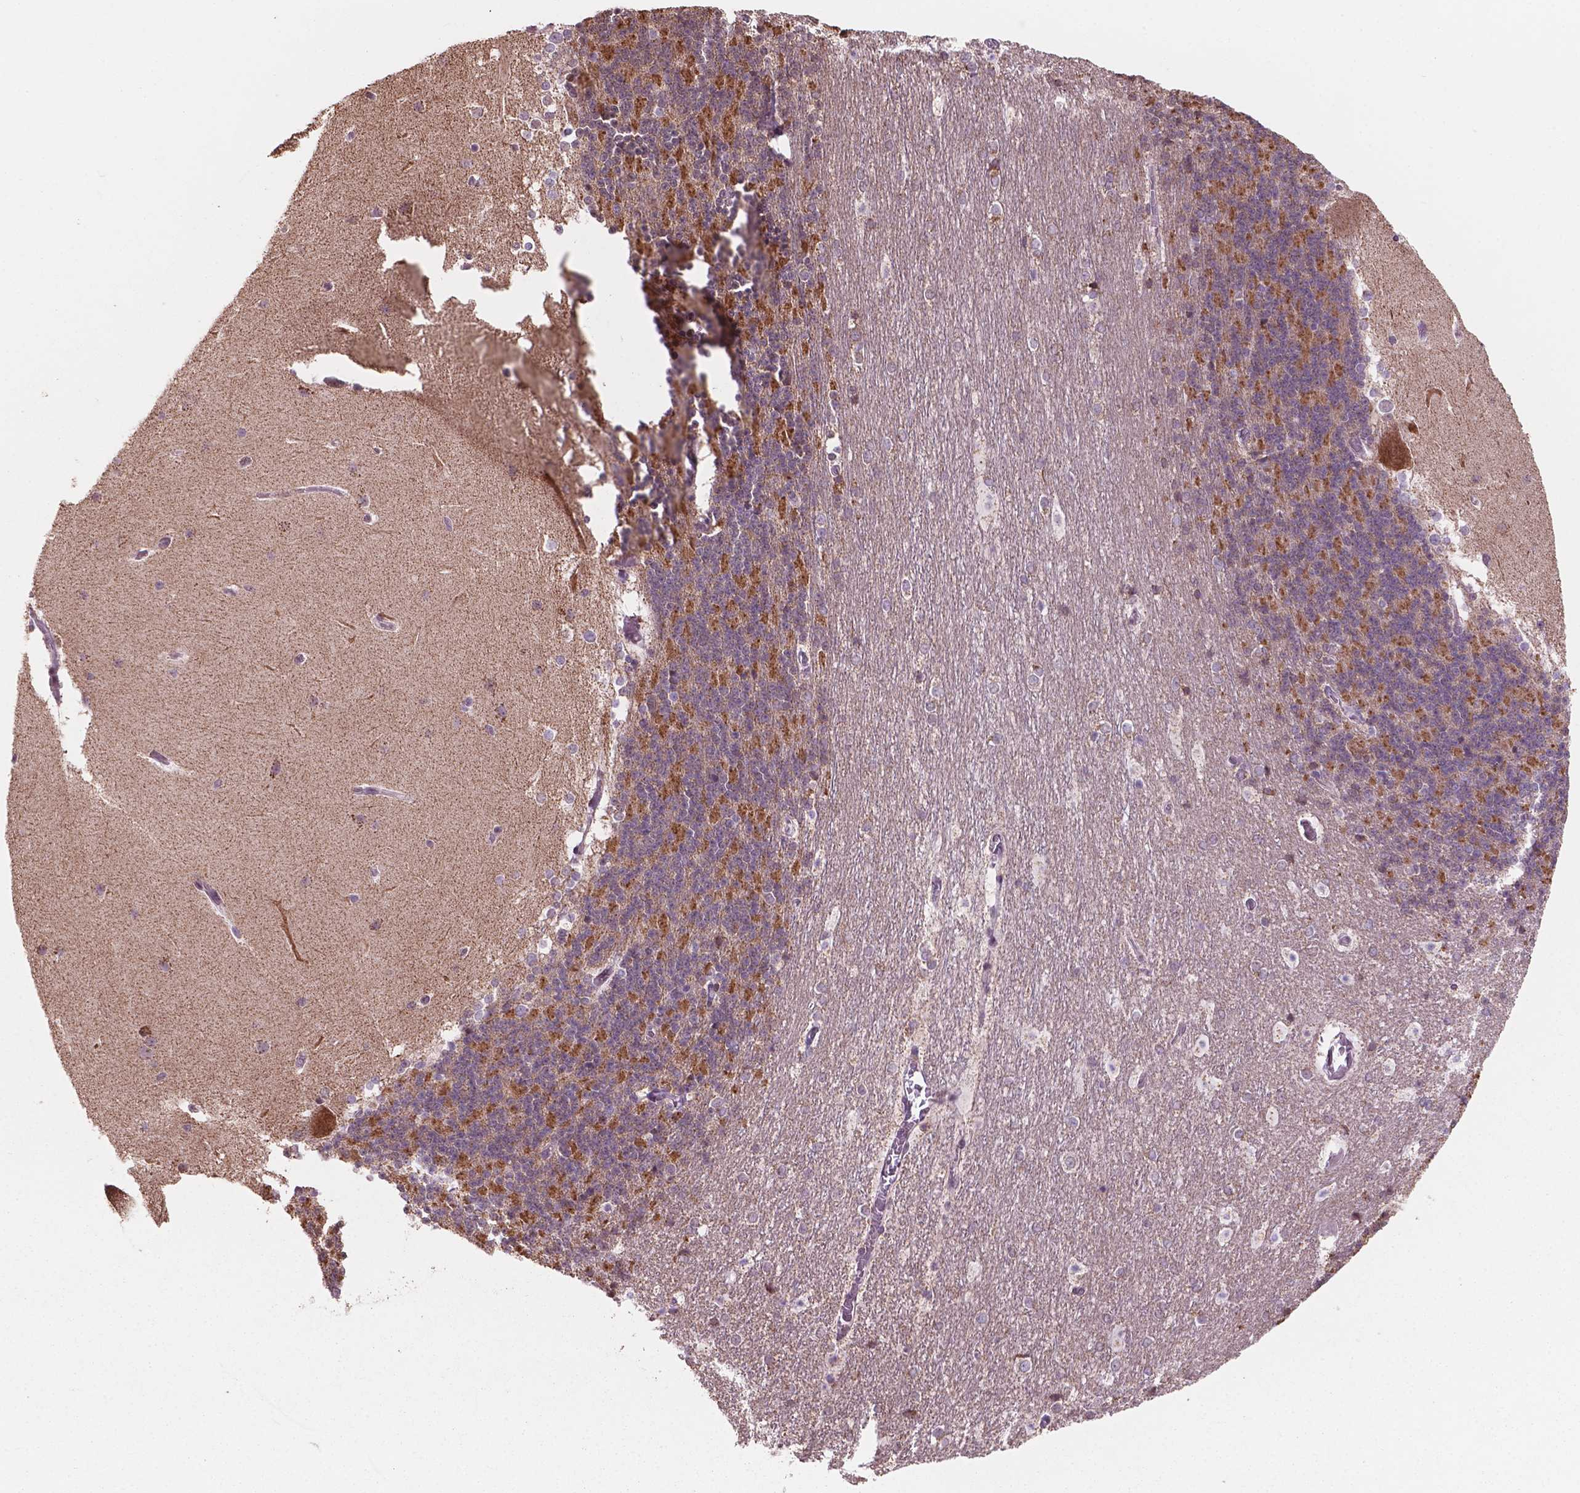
{"staining": {"intensity": "strong", "quantity": ">75%", "location": "cytoplasmic/membranous"}, "tissue": "cerebellum", "cell_type": "Cells in granular layer", "image_type": "normal", "snomed": [{"axis": "morphology", "description": "Normal tissue, NOS"}, {"axis": "topography", "description": "Cerebellum"}], "caption": "The micrograph displays immunohistochemical staining of unremarkable cerebellum. There is strong cytoplasmic/membranous expression is present in about >75% of cells in granular layer.", "gene": "NDUFA10", "patient": {"sex": "female", "age": 19}}